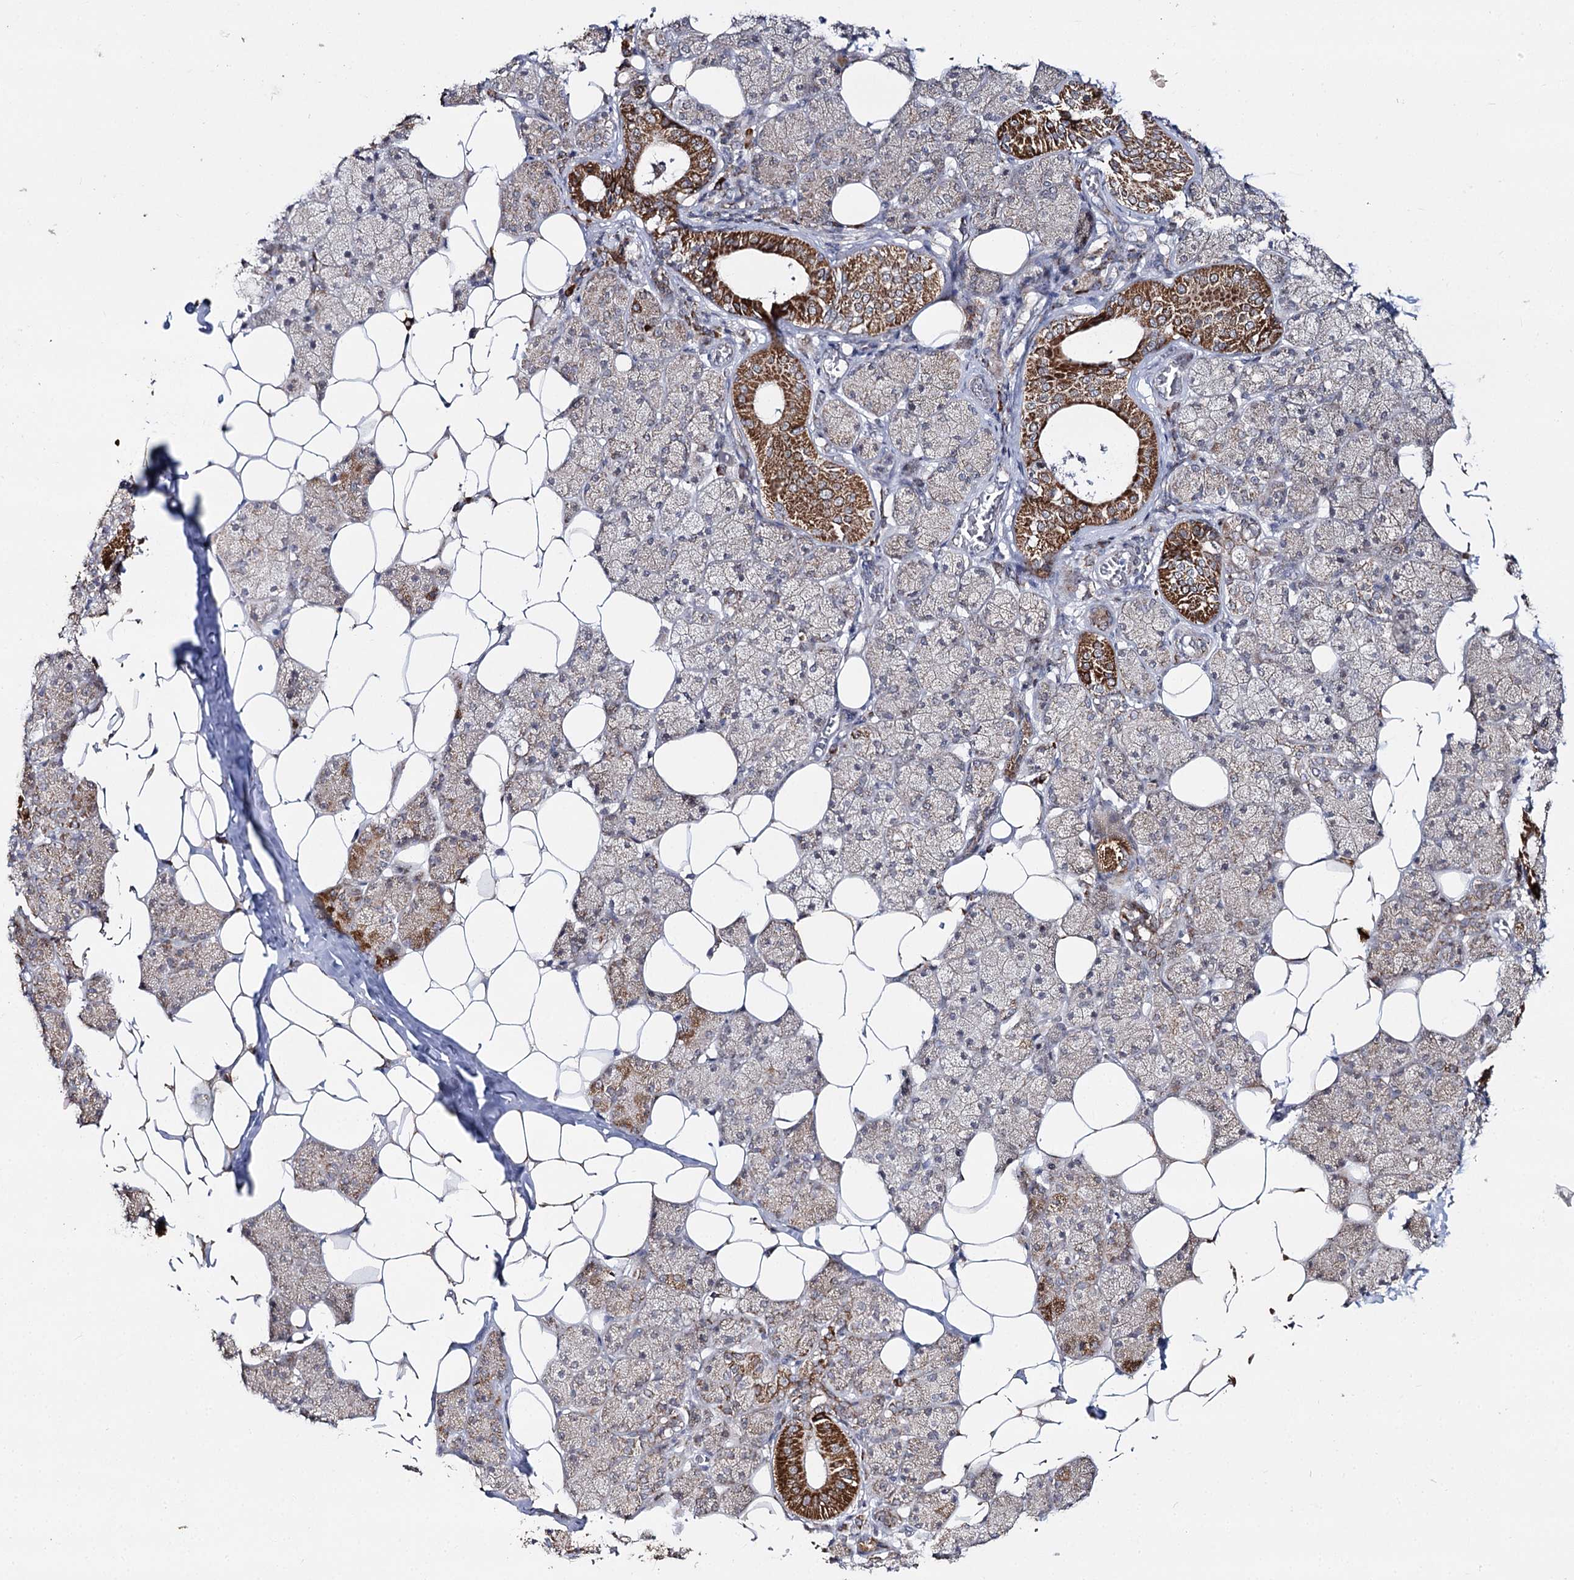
{"staining": {"intensity": "strong", "quantity": "<25%", "location": "cytoplasmic/membranous"}, "tissue": "salivary gland", "cell_type": "Glandular cells", "image_type": "normal", "snomed": [{"axis": "morphology", "description": "Normal tissue, NOS"}, {"axis": "topography", "description": "Salivary gland"}], "caption": "Protein analysis of unremarkable salivary gland demonstrates strong cytoplasmic/membranous staining in approximately <25% of glandular cells. (brown staining indicates protein expression, while blue staining denotes nuclei).", "gene": "CBR4", "patient": {"sex": "female", "age": 33}}